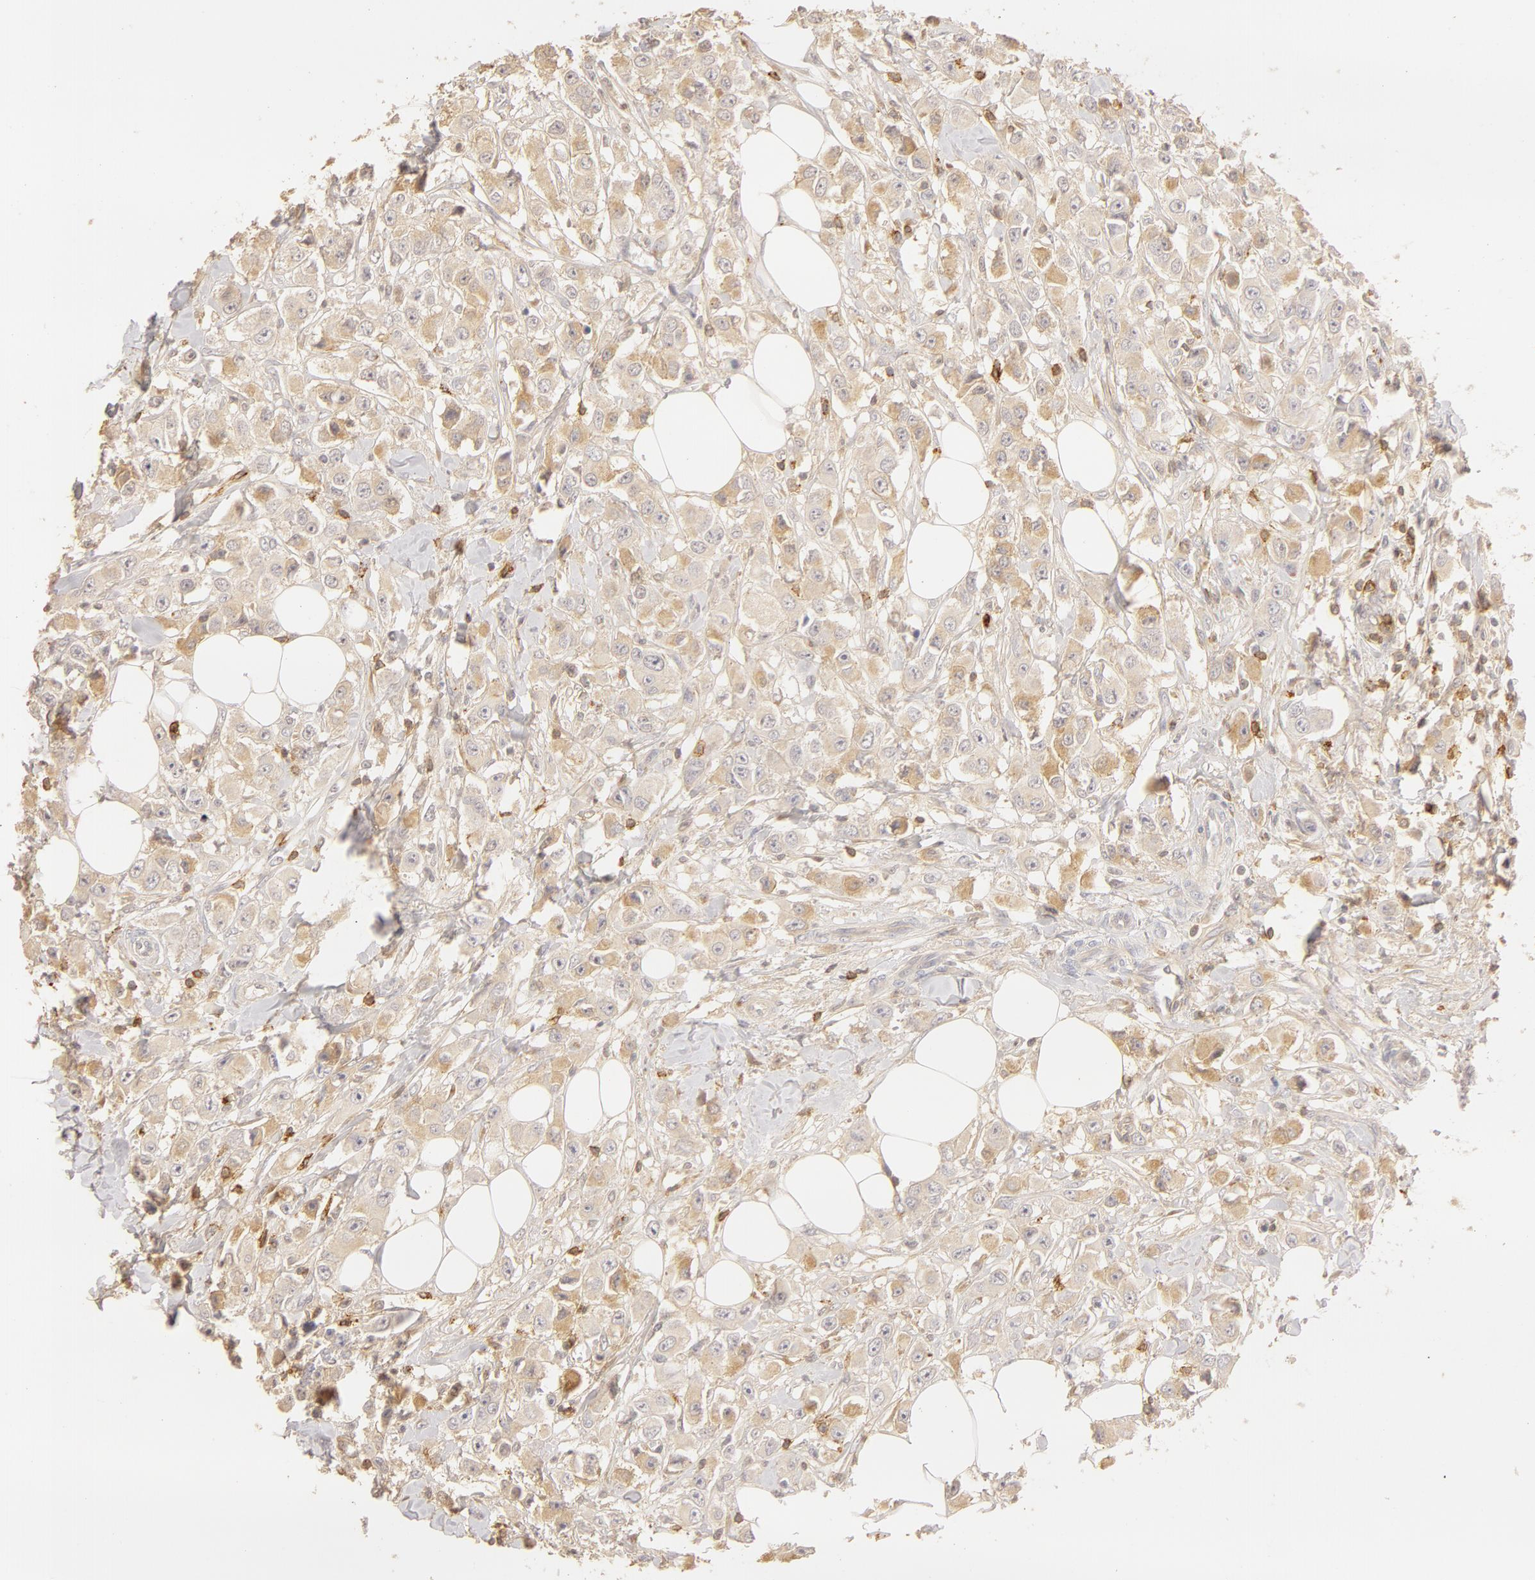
{"staining": {"intensity": "weak", "quantity": "25%-75%", "location": "cytoplasmic/membranous"}, "tissue": "breast cancer", "cell_type": "Tumor cells", "image_type": "cancer", "snomed": [{"axis": "morphology", "description": "Duct carcinoma"}, {"axis": "topography", "description": "Breast"}], "caption": "Protein analysis of invasive ductal carcinoma (breast) tissue exhibits weak cytoplasmic/membranous expression in about 25%-75% of tumor cells. The staining was performed using DAB (3,3'-diaminobenzidine) to visualize the protein expression in brown, while the nuclei were stained in blue with hematoxylin (Magnification: 20x).", "gene": "C1R", "patient": {"sex": "female", "age": 58}}